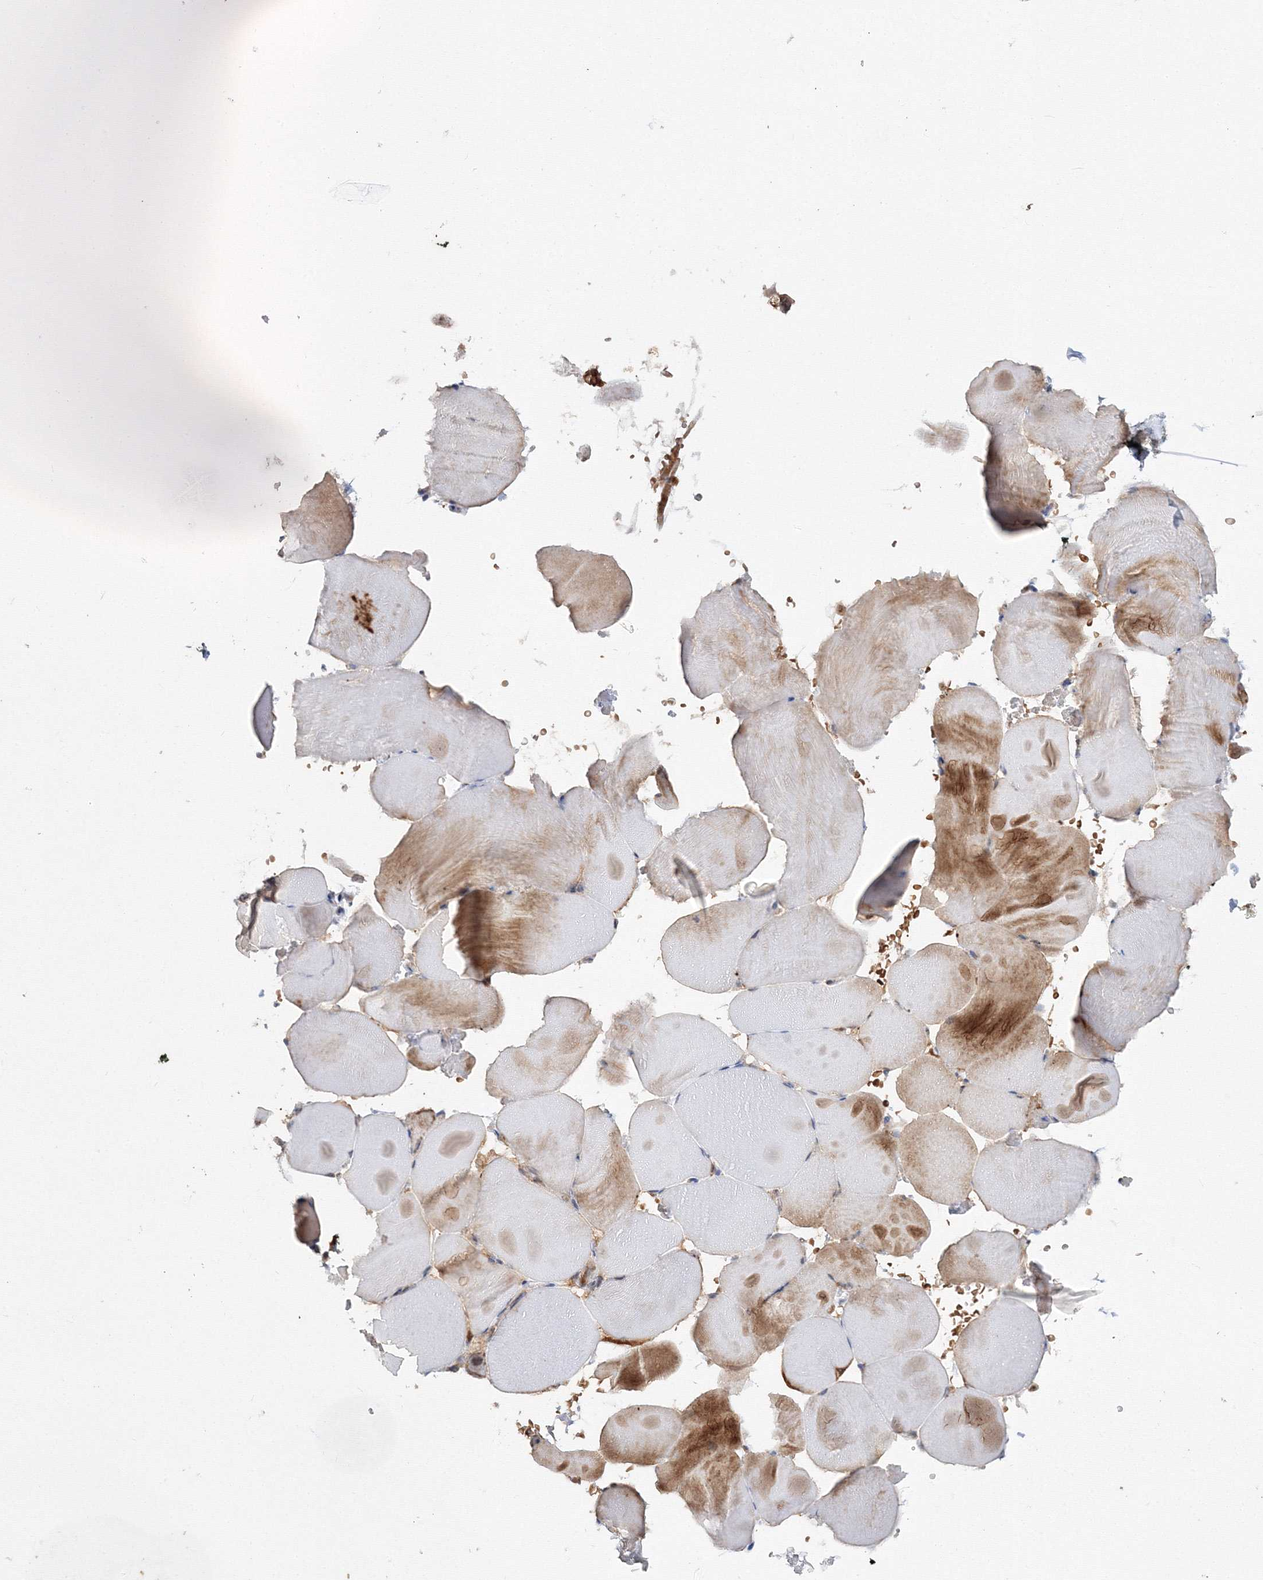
{"staining": {"intensity": "moderate", "quantity": "25%-75%", "location": "cytoplasmic/membranous"}, "tissue": "skeletal muscle", "cell_type": "Myocytes", "image_type": "normal", "snomed": [{"axis": "morphology", "description": "Normal tissue, NOS"}, {"axis": "topography", "description": "Skeletal muscle"}, {"axis": "topography", "description": "Parathyroid gland"}], "caption": "A brown stain shows moderate cytoplasmic/membranous positivity of a protein in myocytes of normal human skeletal muscle. Using DAB (brown) and hematoxylin (blue) stains, captured at high magnification using brightfield microscopy.", "gene": "DDO", "patient": {"sex": "female", "age": 37}}